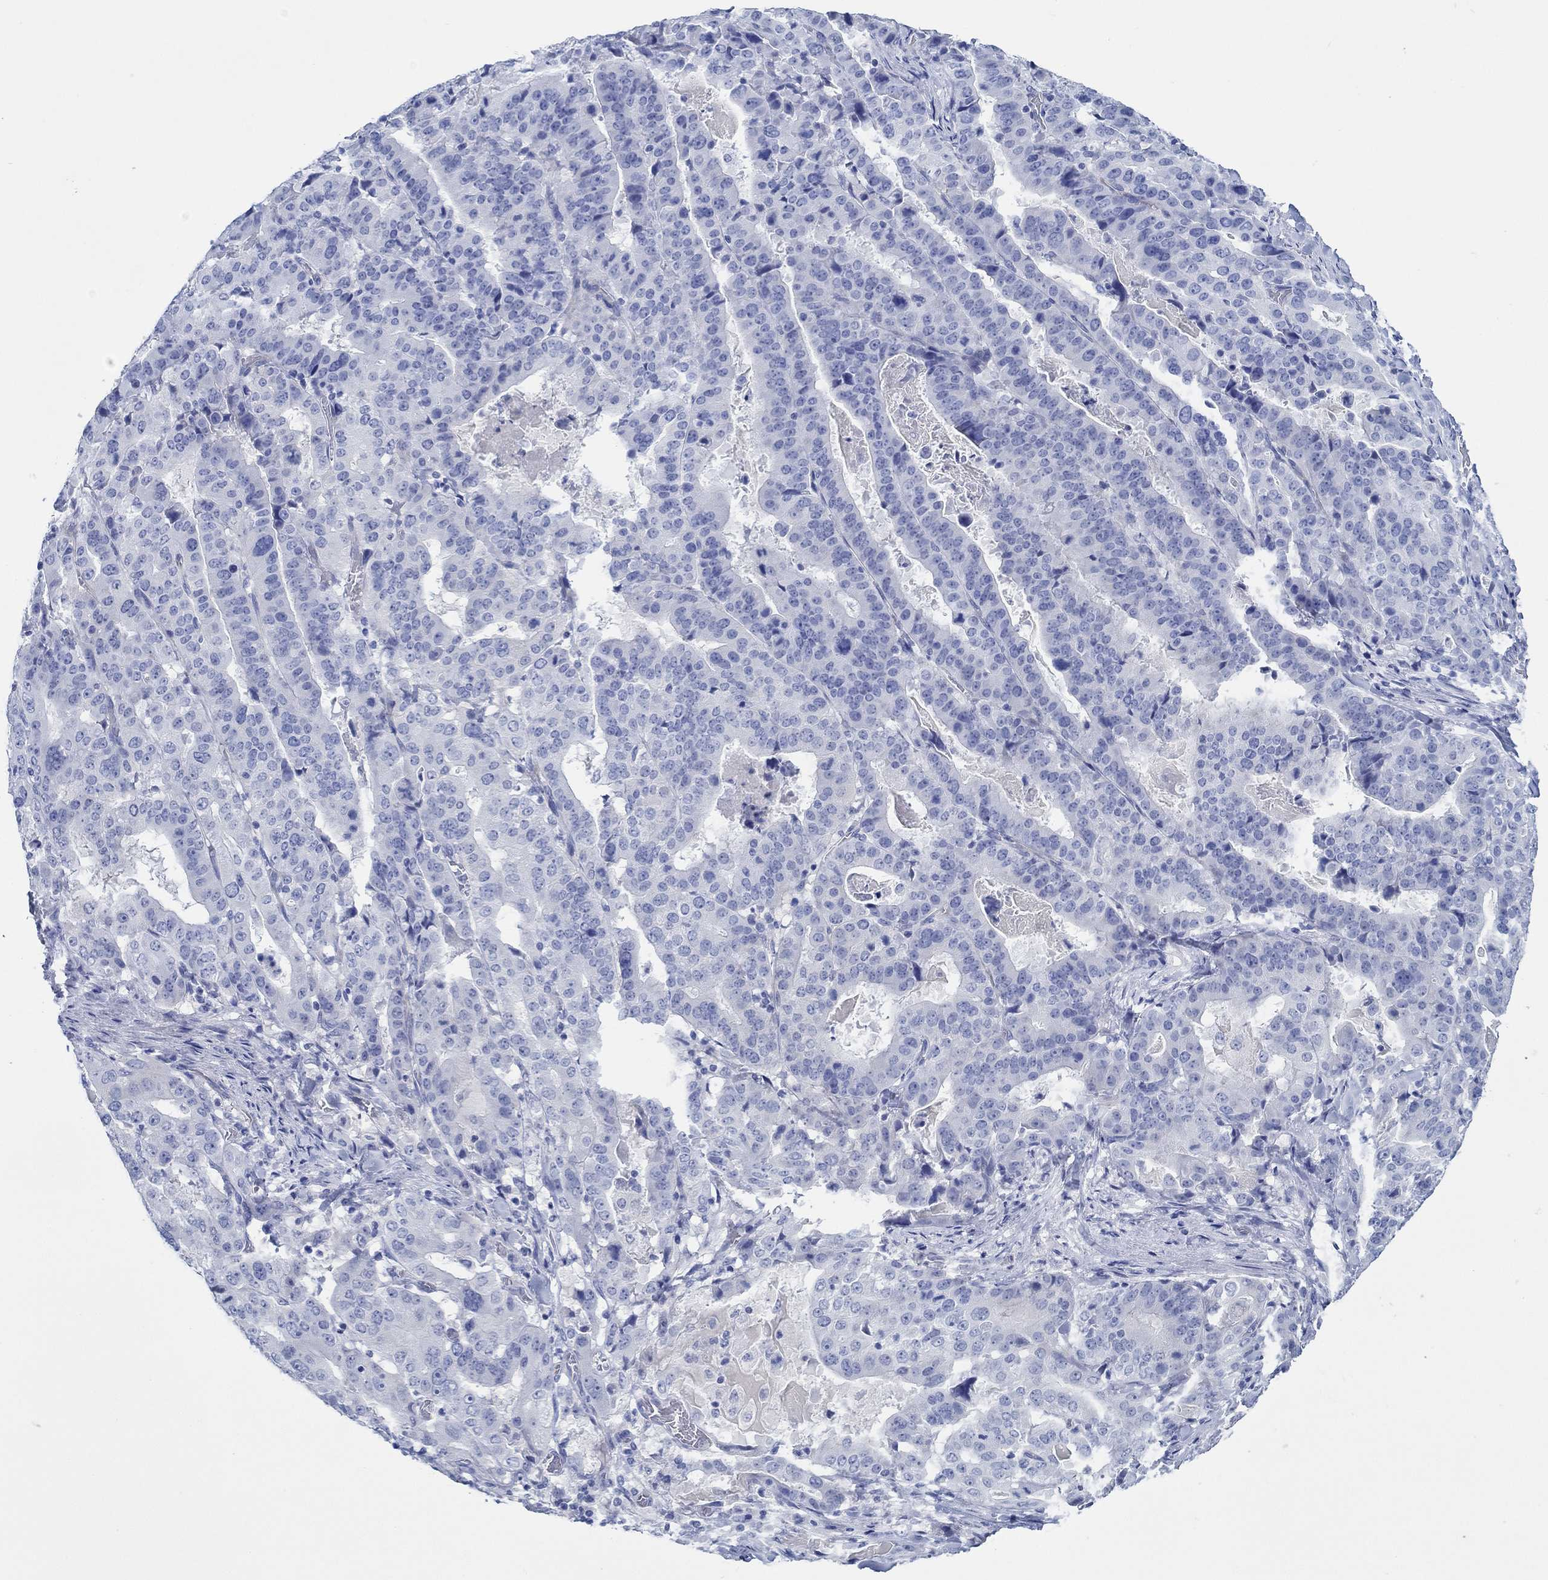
{"staining": {"intensity": "negative", "quantity": "none", "location": "none"}, "tissue": "stomach cancer", "cell_type": "Tumor cells", "image_type": "cancer", "snomed": [{"axis": "morphology", "description": "Adenocarcinoma, NOS"}, {"axis": "topography", "description": "Stomach"}], "caption": "Stomach cancer was stained to show a protein in brown. There is no significant expression in tumor cells.", "gene": "IGFBP6", "patient": {"sex": "male", "age": 48}}